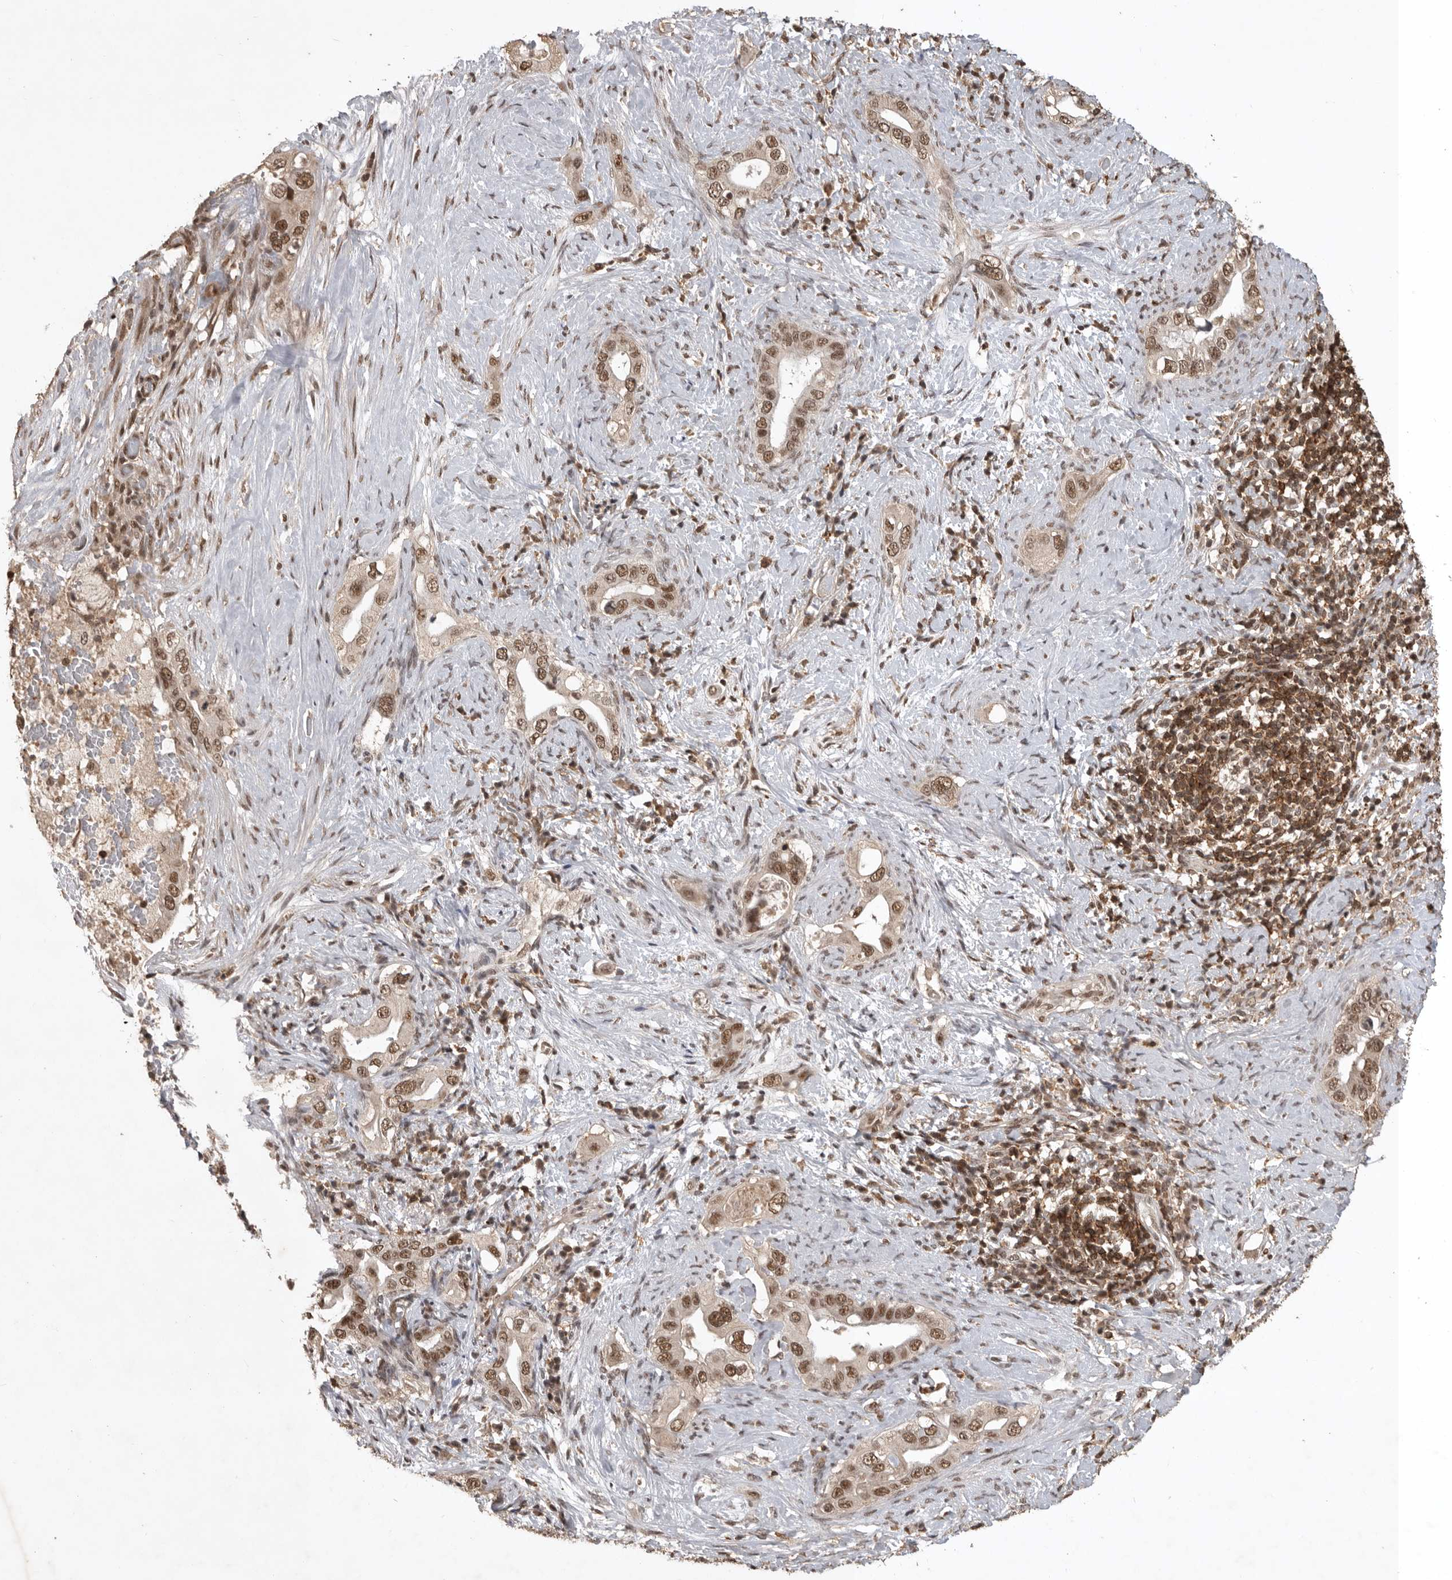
{"staining": {"intensity": "moderate", "quantity": ">75%", "location": "nuclear"}, "tissue": "pancreatic cancer", "cell_type": "Tumor cells", "image_type": "cancer", "snomed": [{"axis": "morphology", "description": "Inflammation, NOS"}, {"axis": "morphology", "description": "Adenocarcinoma, NOS"}, {"axis": "topography", "description": "Pancreas"}], "caption": "The micrograph exhibits staining of adenocarcinoma (pancreatic), revealing moderate nuclear protein staining (brown color) within tumor cells.", "gene": "CBLL1", "patient": {"sex": "female", "age": 56}}